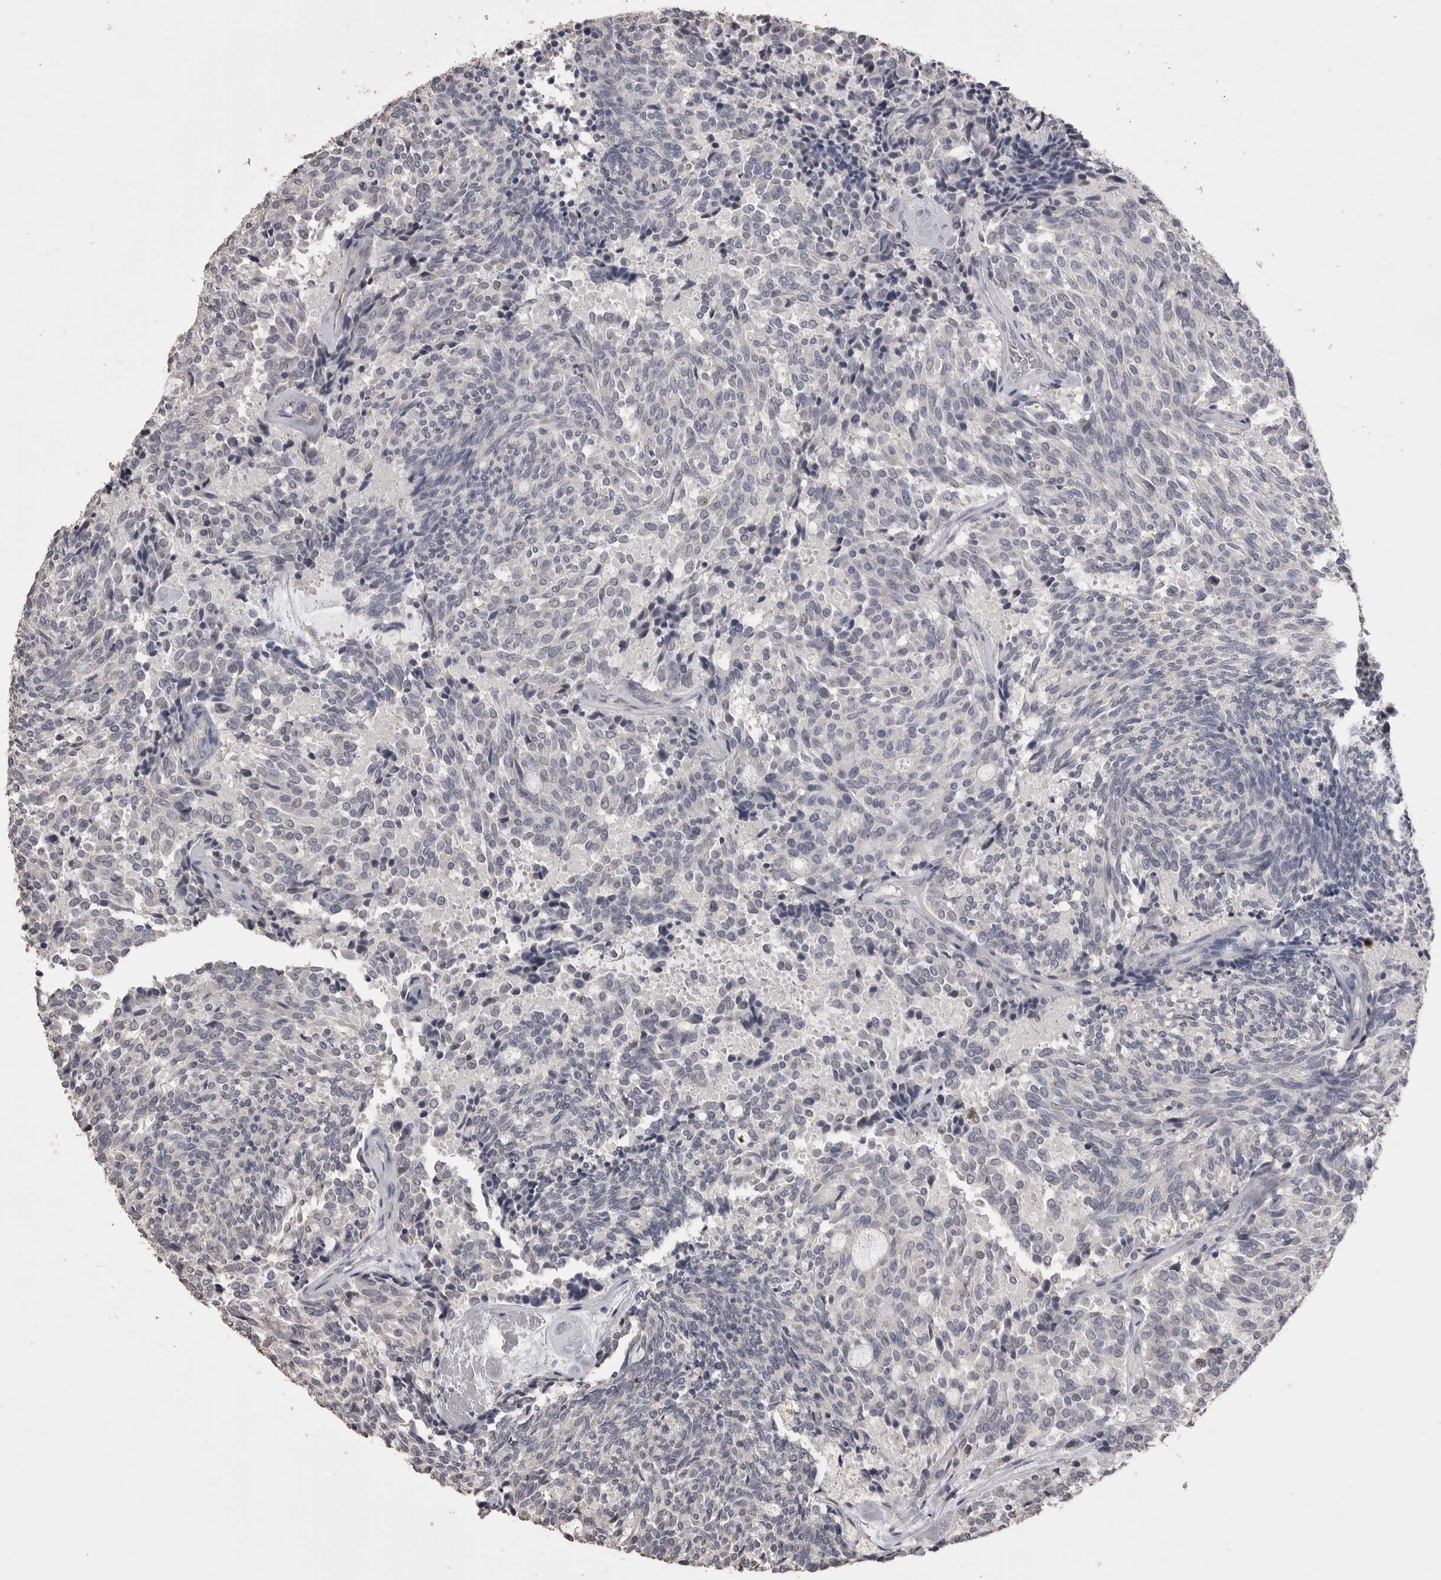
{"staining": {"intensity": "negative", "quantity": "none", "location": "none"}, "tissue": "carcinoid", "cell_type": "Tumor cells", "image_type": "cancer", "snomed": [{"axis": "morphology", "description": "Carcinoid, malignant, NOS"}, {"axis": "topography", "description": "Pancreas"}], "caption": "Immunohistochemical staining of carcinoid shows no significant positivity in tumor cells.", "gene": "MMP7", "patient": {"sex": "female", "age": 54}}